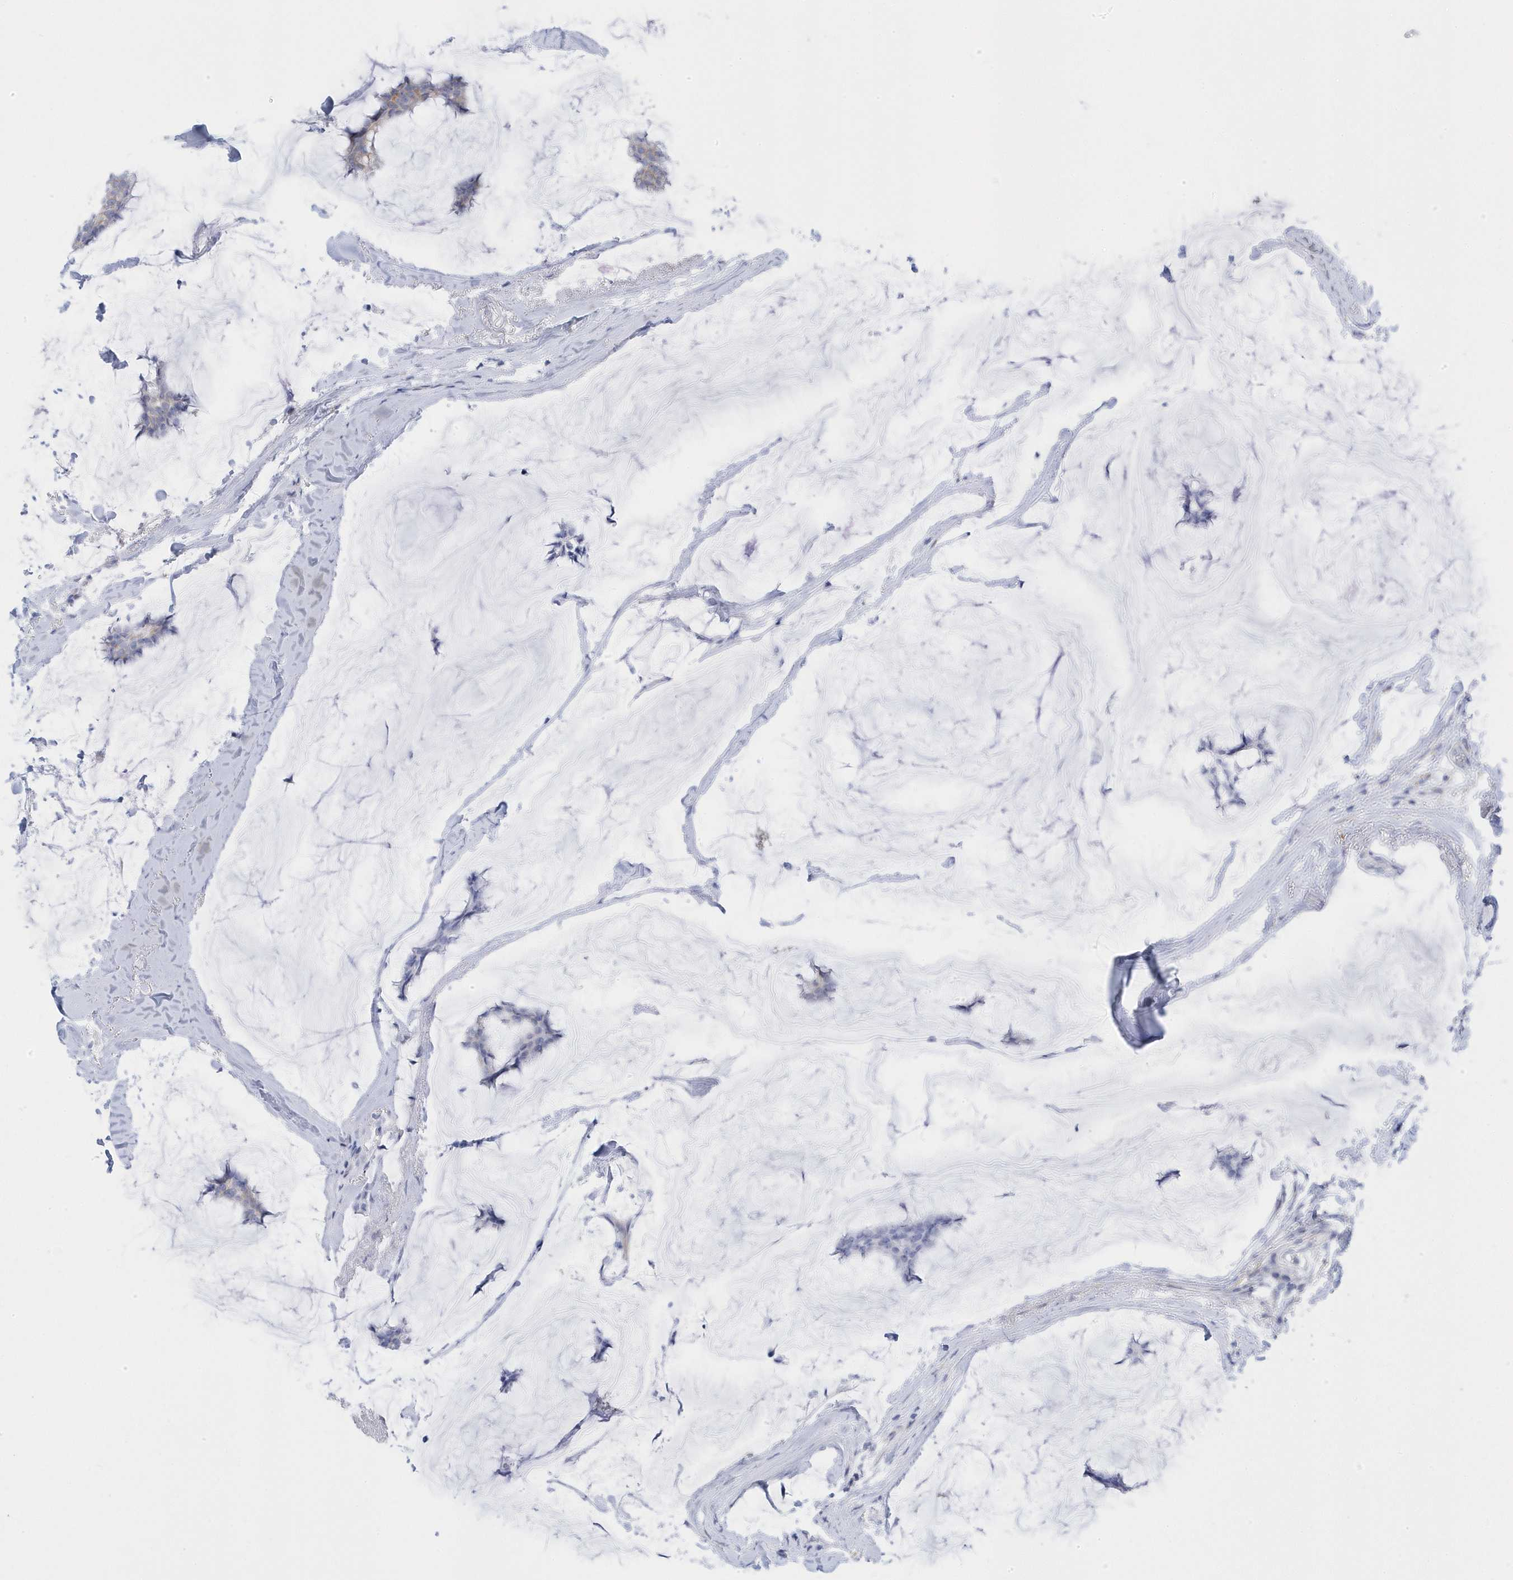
{"staining": {"intensity": "negative", "quantity": "none", "location": "none"}, "tissue": "breast cancer", "cell_type": "Tumor cells", "image_type": "cancer", "snomed": [{"axis": "morphology", "description": "Duct carcinoma"}, {"axis": "topography", "description": "Breast"}], "caption": "Immunohistochemistry (IHC) photomicrograph of breast intraductal carcinoma stained for a protein (brown), which demonstrates no expression in tumor cells. (Brightfield microscopy of DAB (3,3'-diaminobenzidine) IHC at high magnification).", "gene": "ANAPC1", "patient": {"sex": "female", "age": 93}}